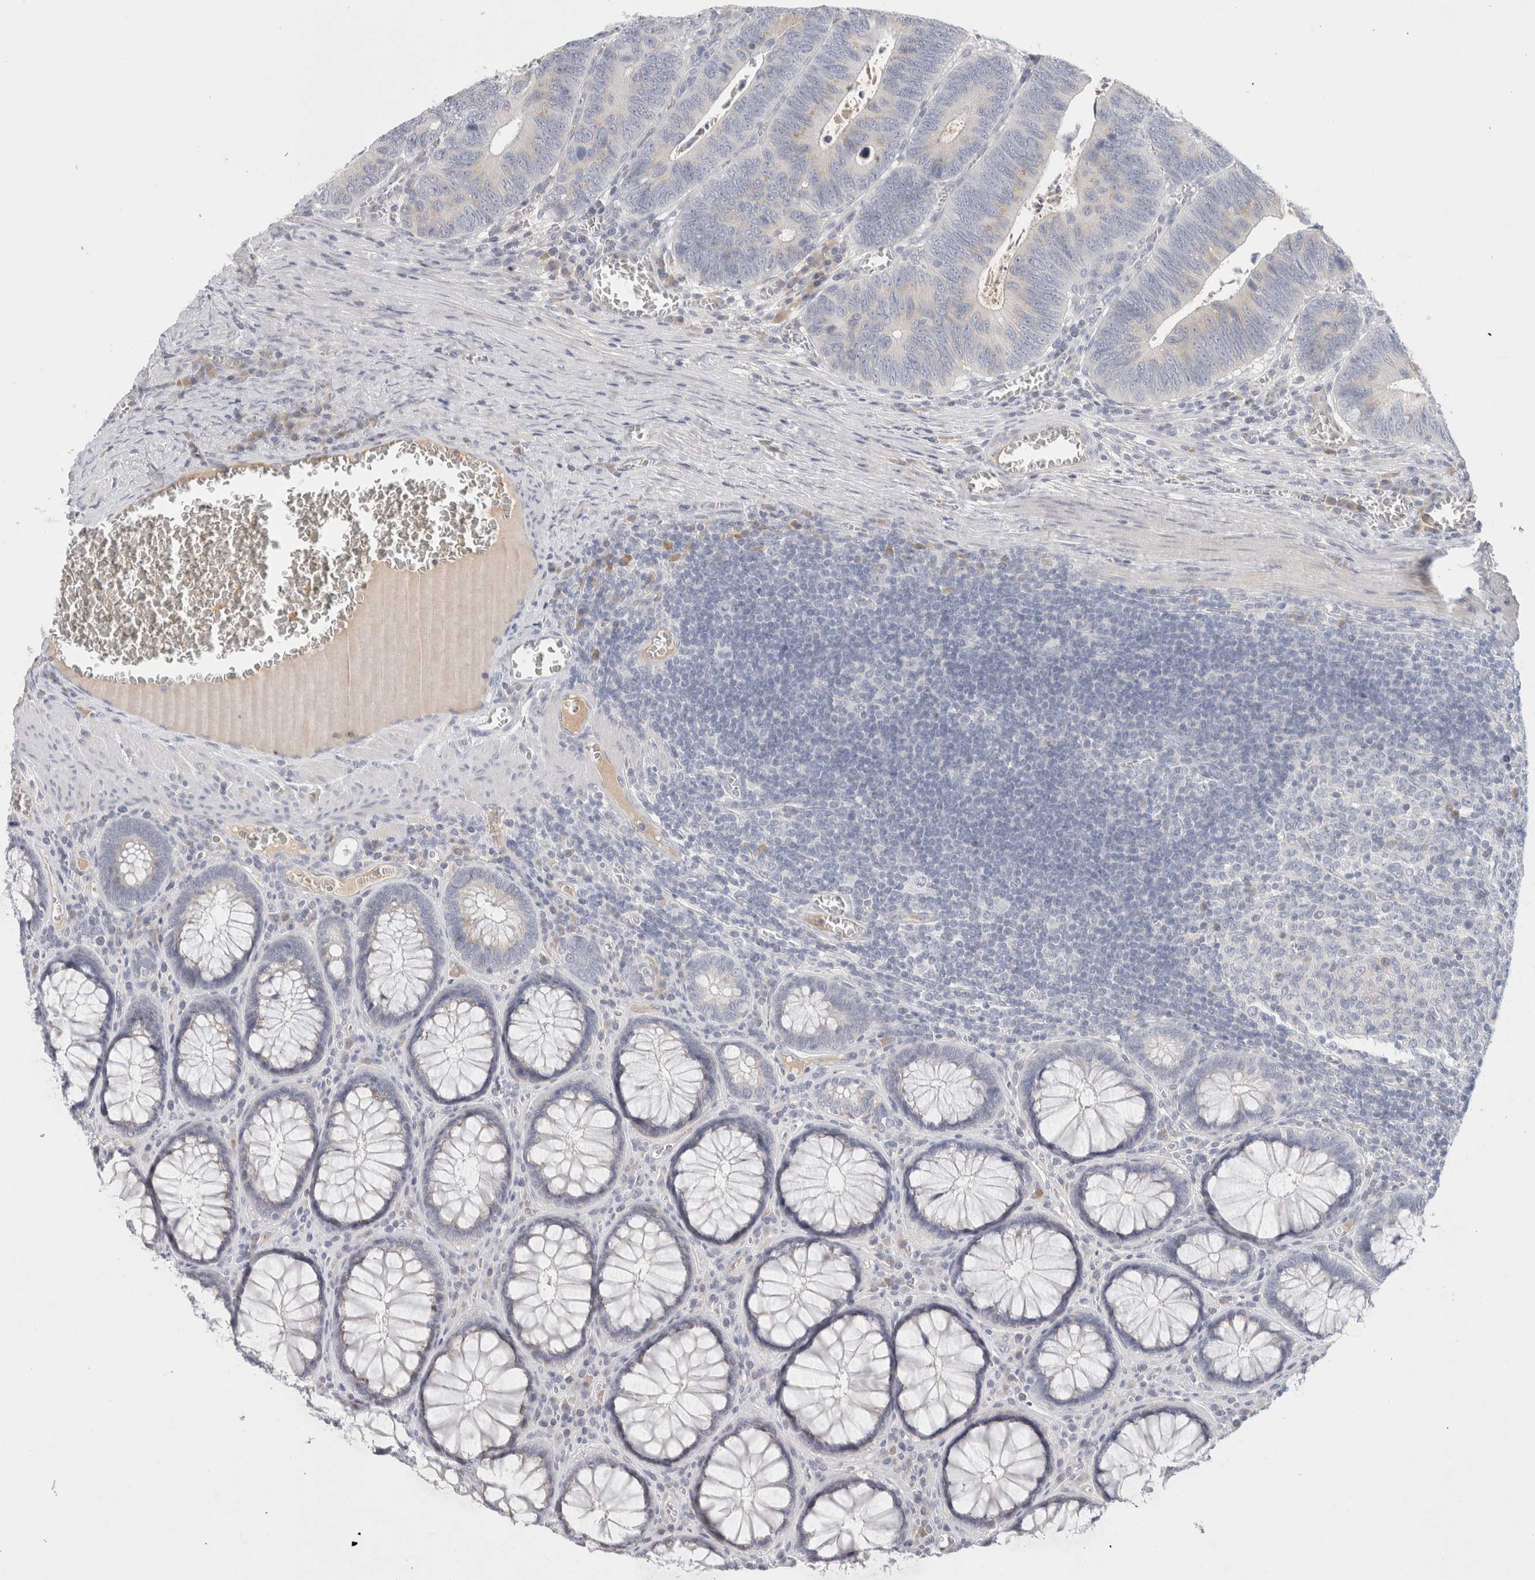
{"staining": {"intensity": "negative", "quantity": "none", "location": "none"}, "tissue": "colorectal cancer", "cell_type": "Tumor cells", "image_type": "cancer", "snomed": [{"axis": "morphology", "description": "Inflammation, NOS"}, {"axis": "morphology", "description": "Adenocarcinoma, NOS"}, {"axis": "topography", "description": "Colon"}], "caption": "This is a histopathology image of IHC staining of colorectal adenocarcinoma, which shows no positivity in tumor cells.", "gene": "STK31", "patient": {"sex": "male", "age": 72}}